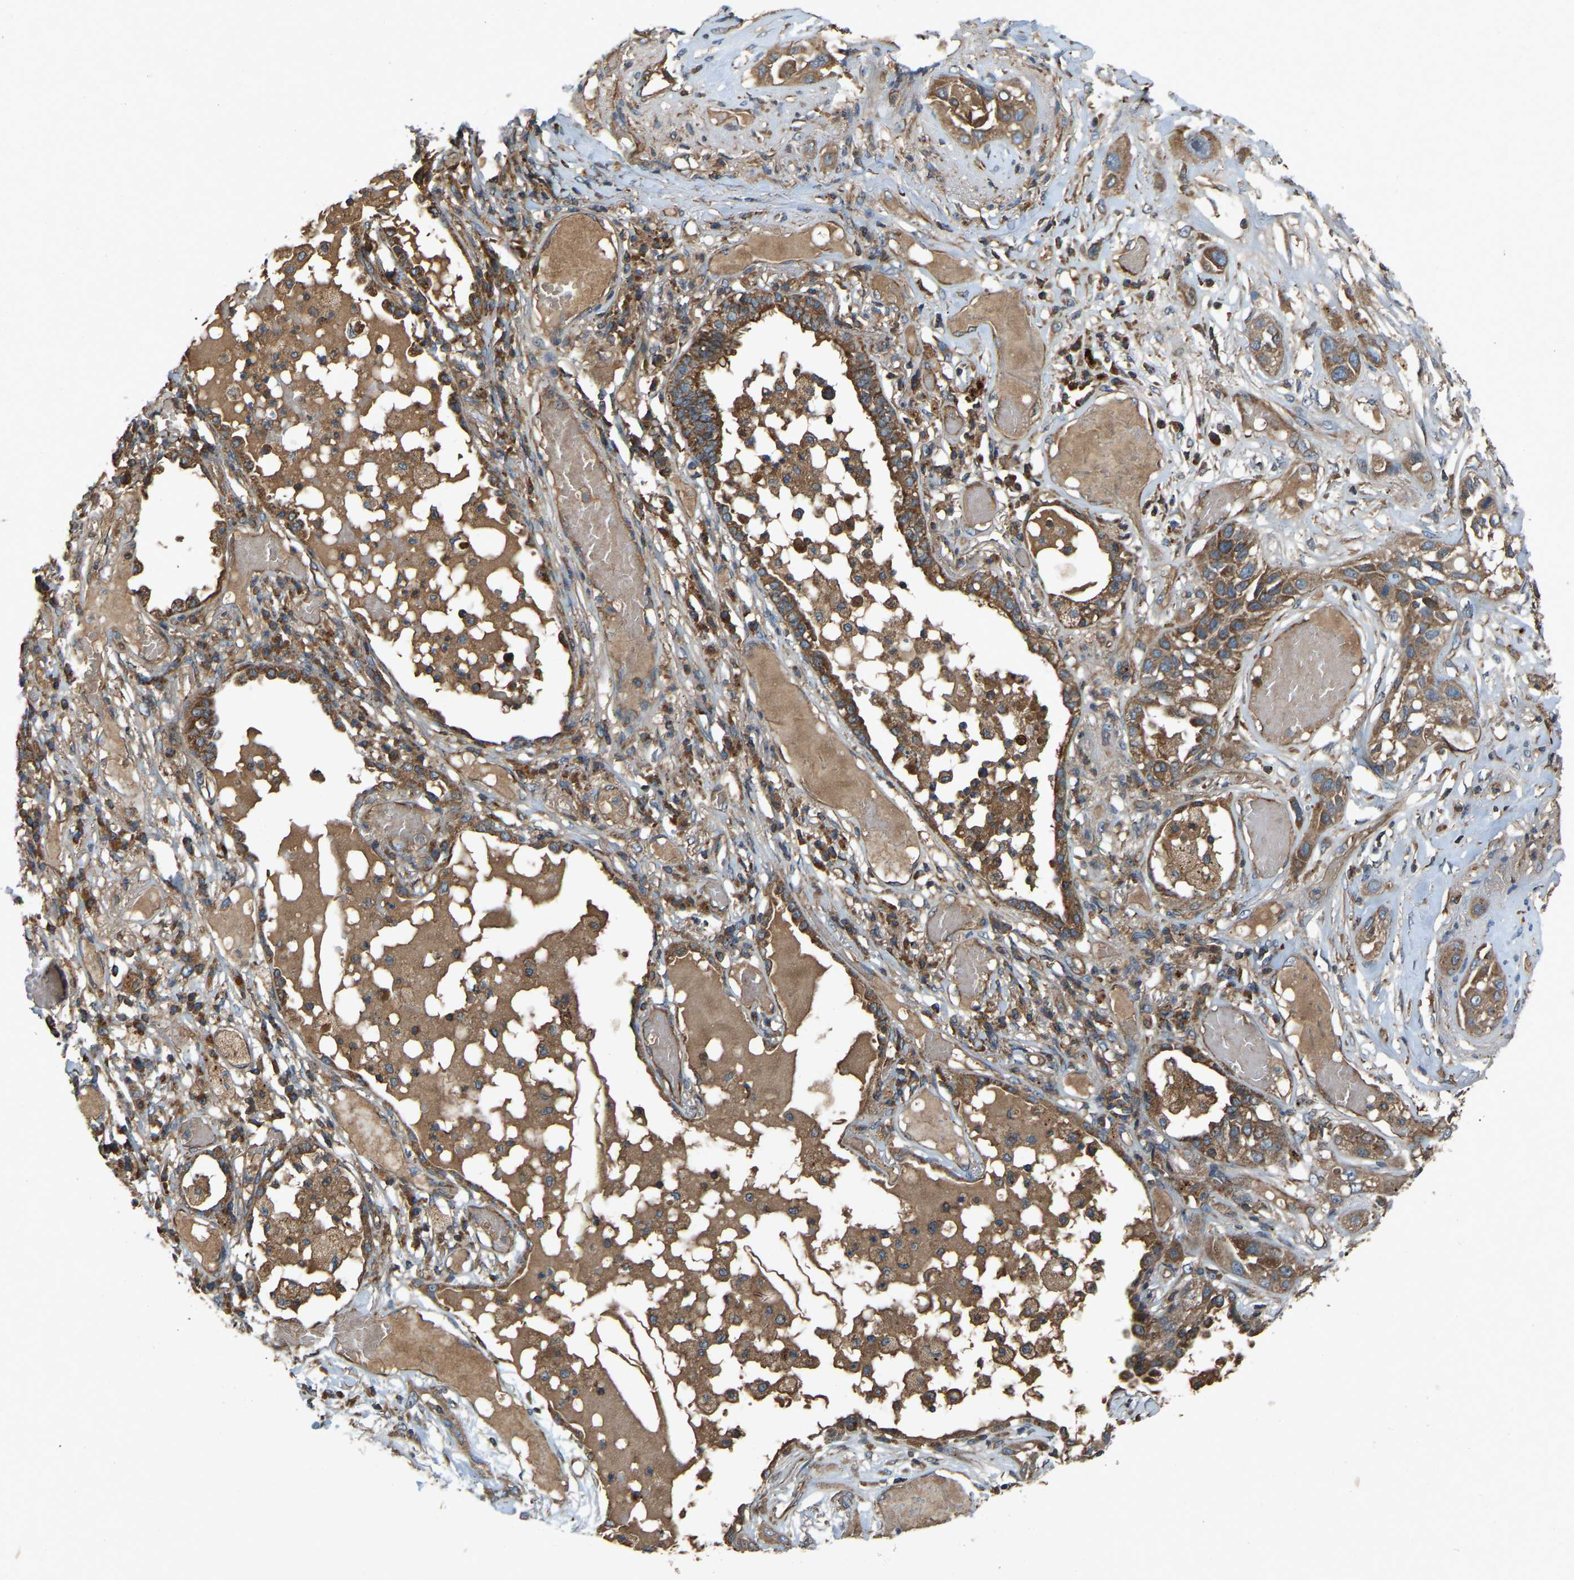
{"staining": {"intensity": "moderate", "quantity": ">75%", "location": "cytoplasmic/membranous"}, "tissue": "lung cancer", "cell_type": "Tumor cells", "image_type": "cancer", "snomed": [{"axis": "morphology", "description": "Squamous cell carcinoma, NOS"}, {"axis": "topography", "description": "Lung"}], "caption": "Immunohistochemistry image of neoplastic tissue: lung cancer stained using IHC demonstrates medium levels of moderate protein expression localized specifically in the cytoplasmic/membranous of tumor cells, appearing as a cytoplasmic/membranous brown color.", "gene": "SAMD9L", "patient": {"sex": "male", "age": 71}}